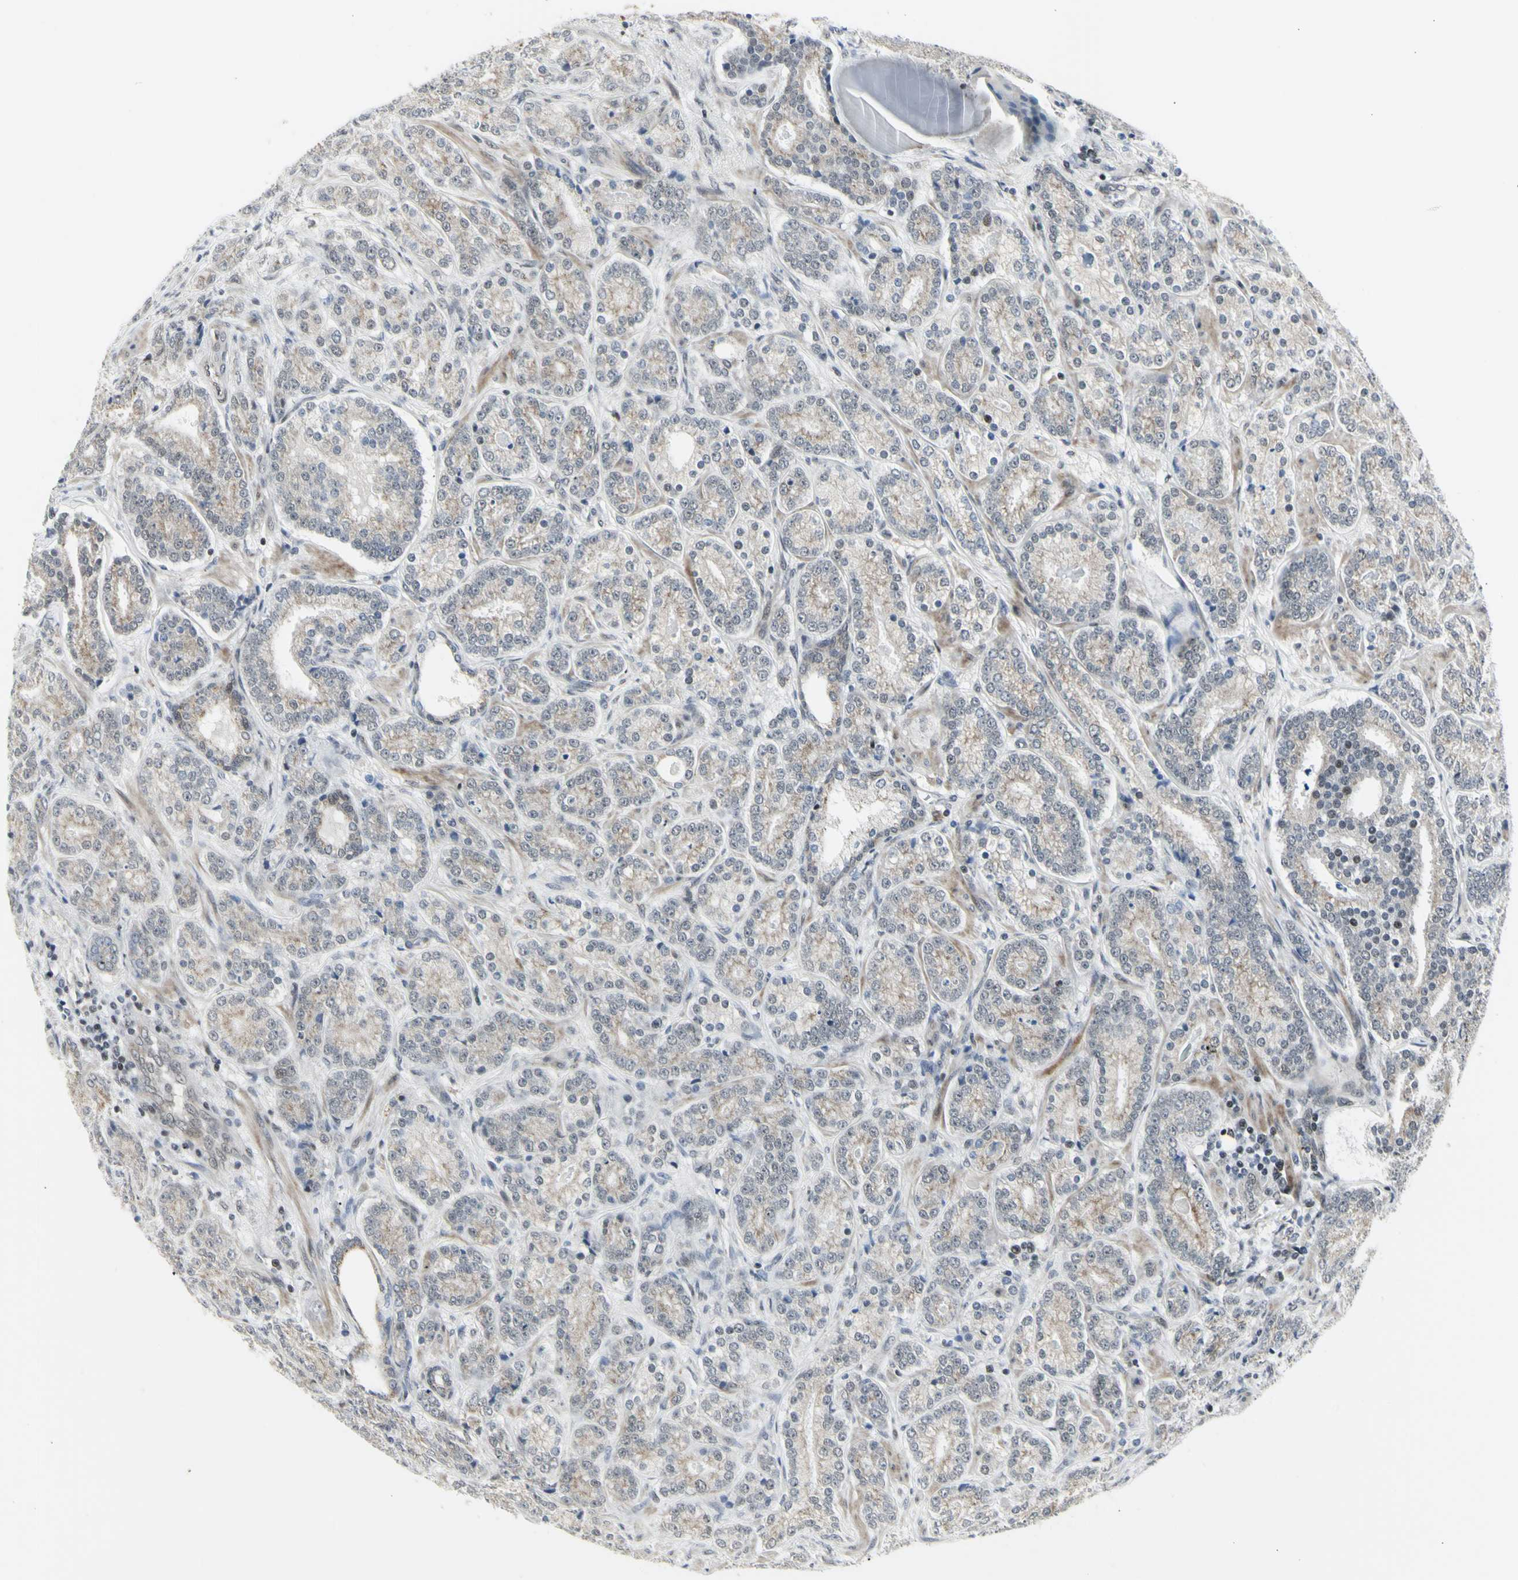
{"staining": {"intensity": "weak", "quantity": ">75%", "location": "cytoplasmic/membranous"}, "tissue": "prostate cancer", "cell_type": "Tumor cells", "image_type": "cancer", "snomed": [{"axis": "morphology", "description": "Adenocarcinoma, High grade"}, {"axis": "topography", "description": "Prostate"}], "caption": "The micrograph displays a brown stain indicating the presence of a protein in the cytoplasmic/membranous of tumor cells in prostate cancer (adenocarcinoma (high-grade)).", "gene": "DHRS7B", "patient": {"sex": "male", "age": 61}}